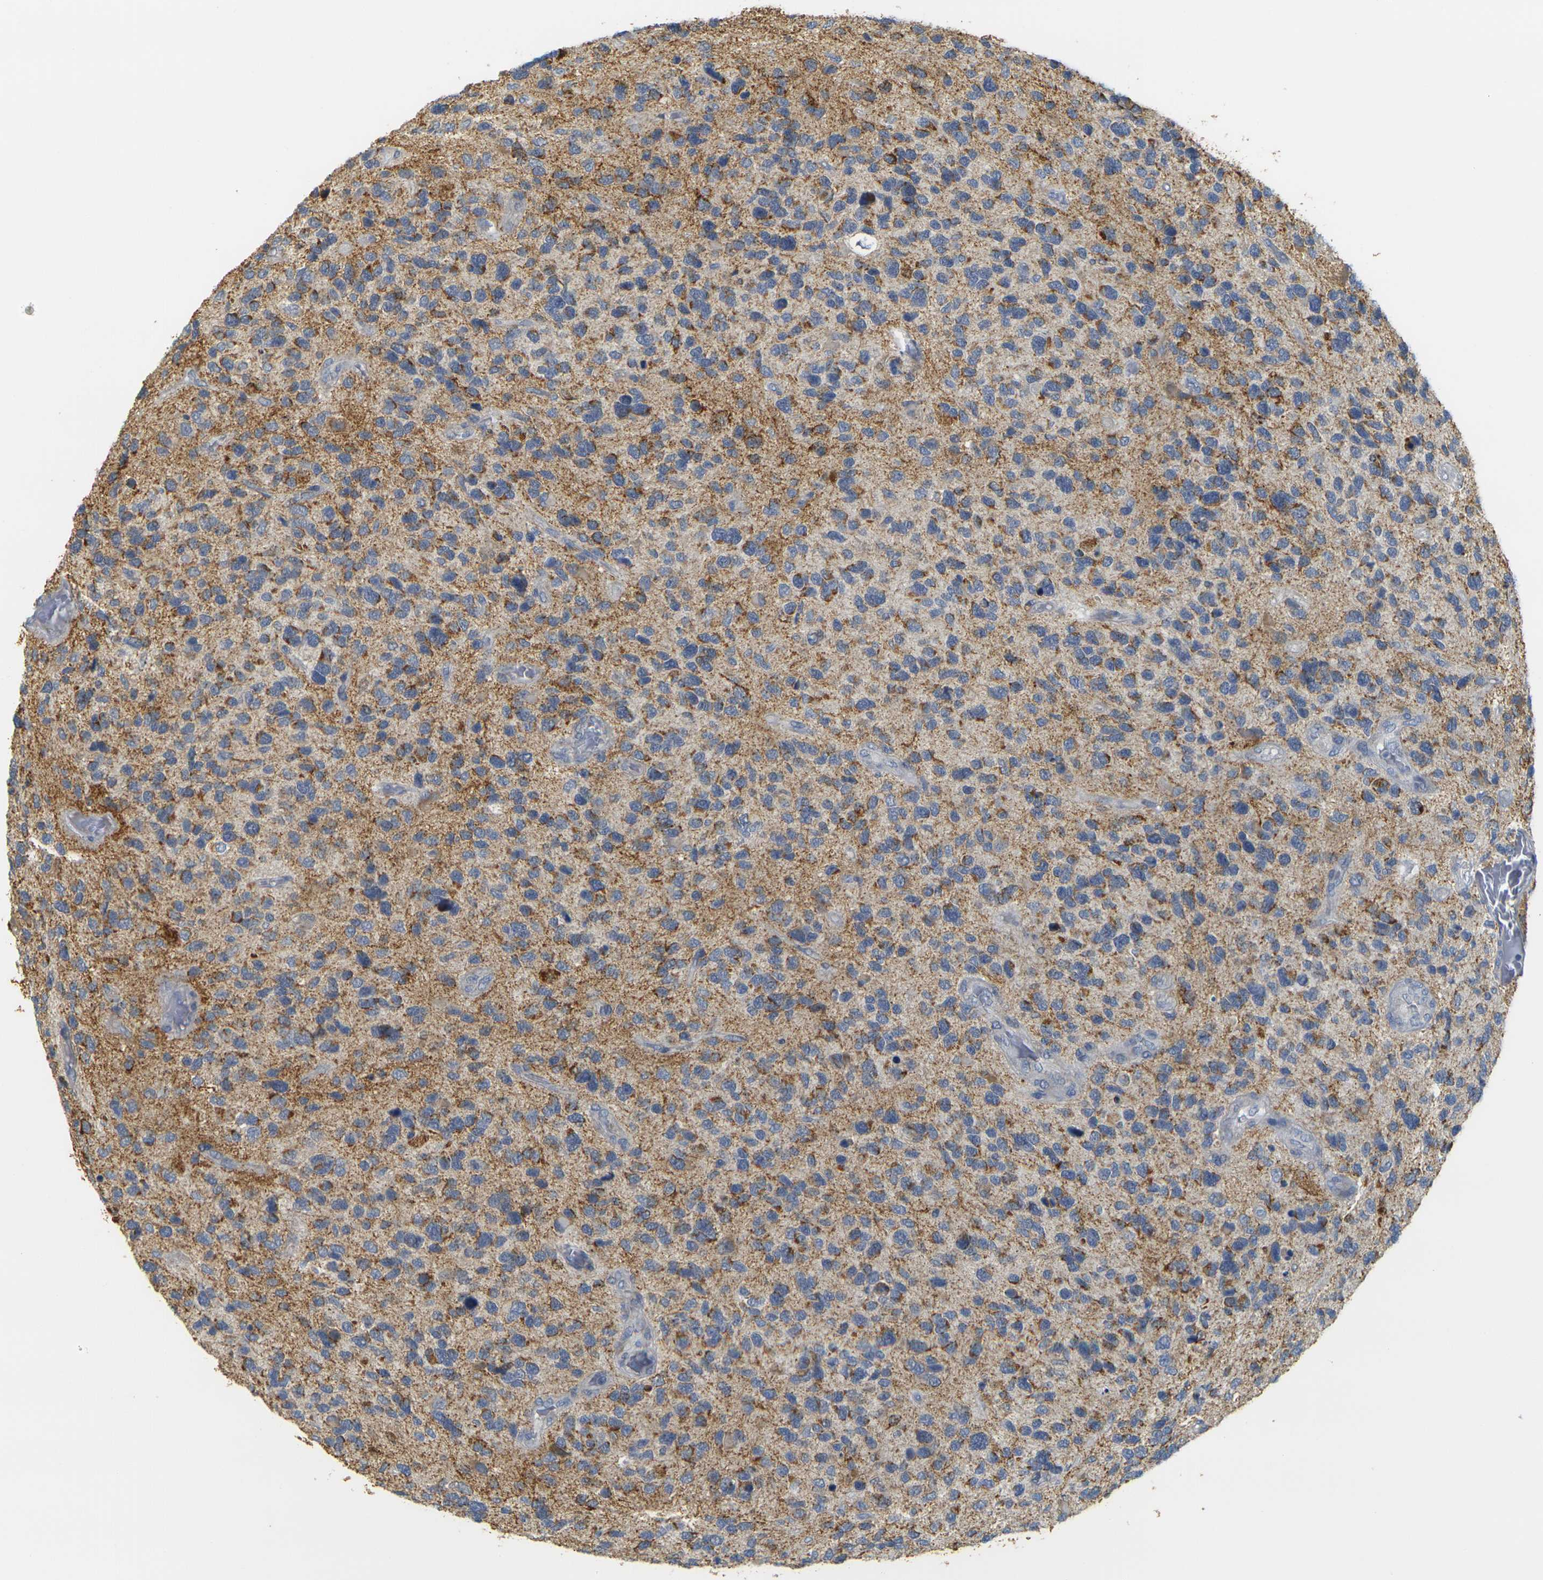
{"staining": {"intensity": "moderate", "quantity": "<25%", "location": "cytoplasmic/membranous"}, "tissue": "glioma", "cell_type": "Tumor cells", "image_type": "cancer", "snomed": [{"axis": "morphology", "description": "Glioma, malignant, High grade"}, {"axis": "topography", "description": "Brain"}], "caption": "Approximately <25% of tumor cells in human high-grade glioma (malignant) show moderate cytoplasmic/membranous protein expression as visualized by brown immunohistochemical staining.", "gene": "GDAP1", "patient": {"sex": "female", "age": 58}}